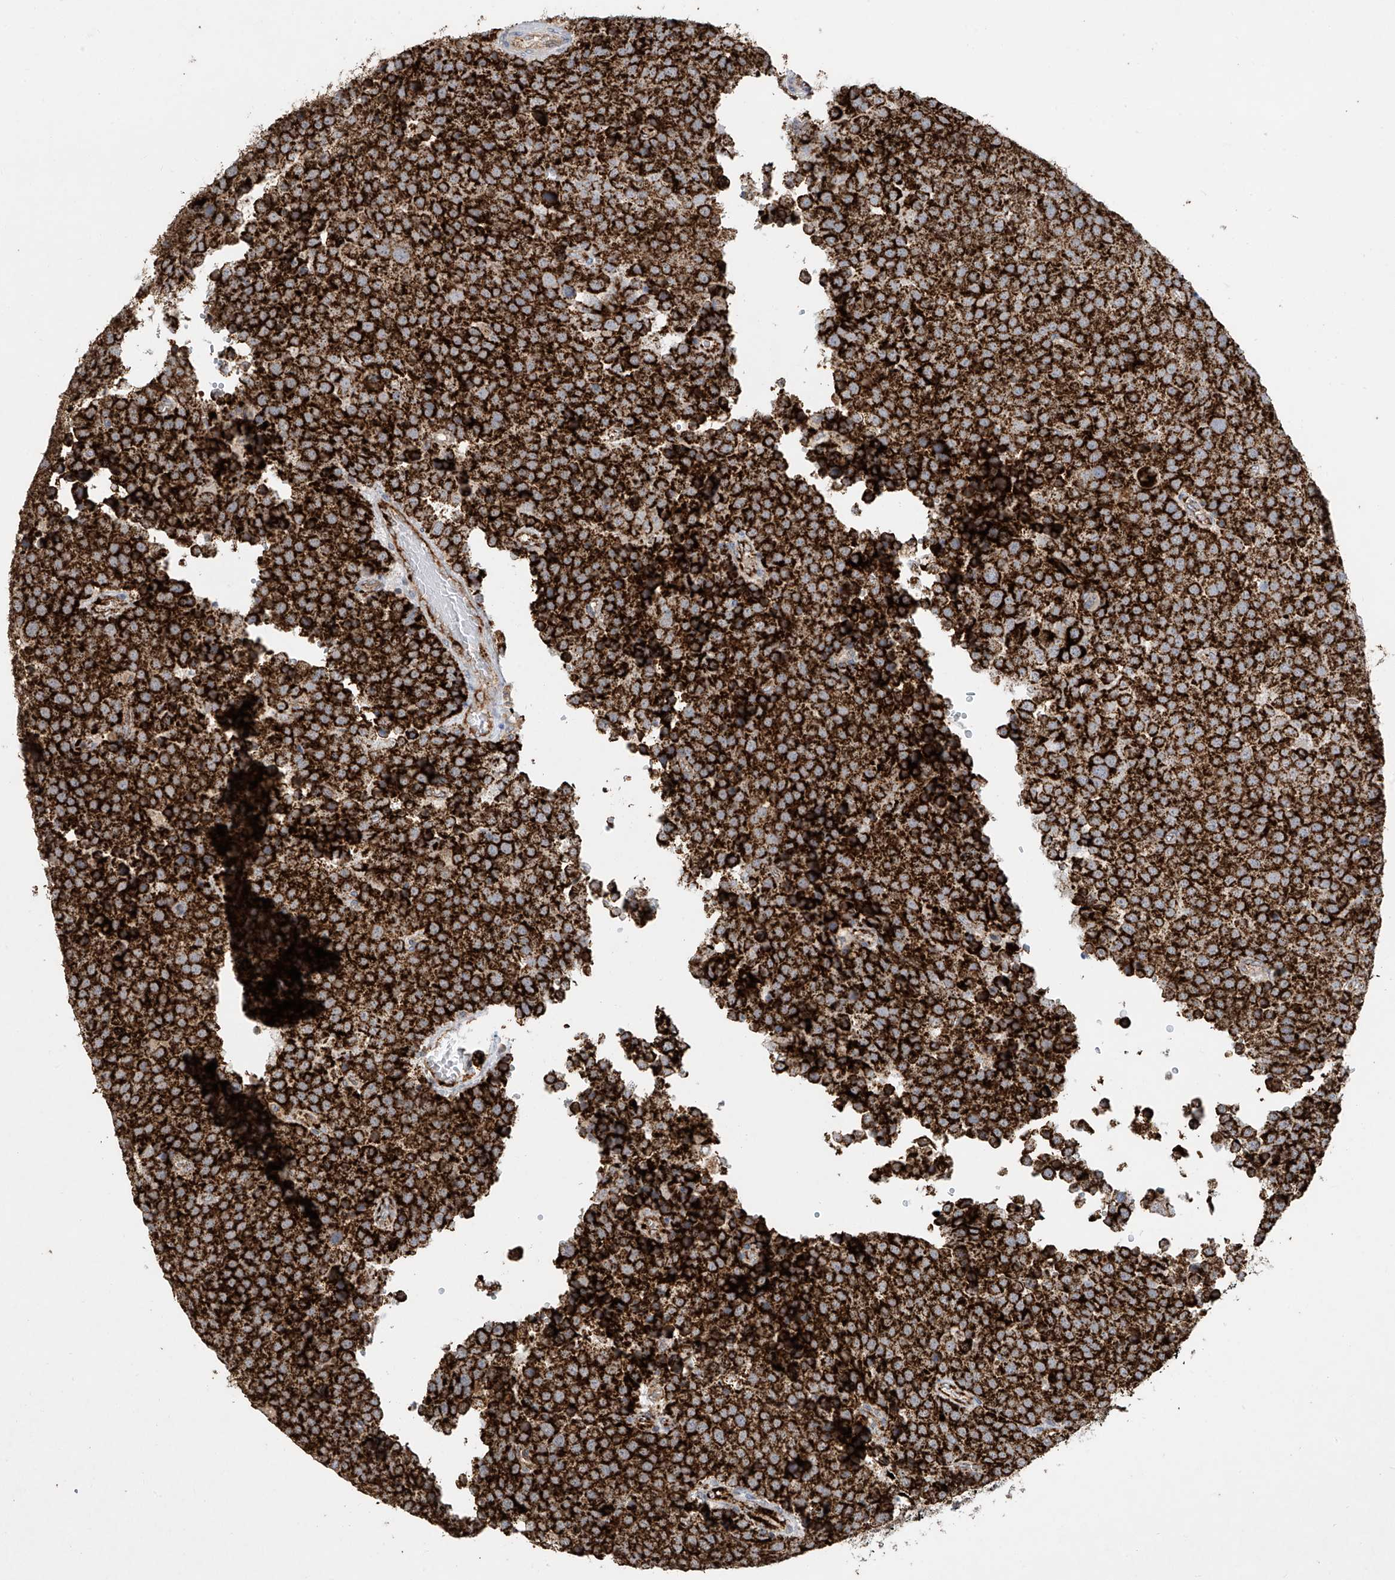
{"staining": {"intensity": "strong", "quantity": ">75%", "location": "cytoplasmic/membranous"}, "tissue": "testis cancer", "cell_type": "Tumor cells", "image_type": "cancer", "snomed": [{"axis": "morphology", "description": "Seminoma, NOS"}, {"axis": "topography", "description": "Testis"}], "caption": "There is high levels of strong cytoplasmic/membranous positivity in tumor cells of testis cancer (seminoma), as demonstrated by immunohistochemical staining (brown color).", "gene": "UQCC1", "patient": {"sex": "male", "age": 71}}